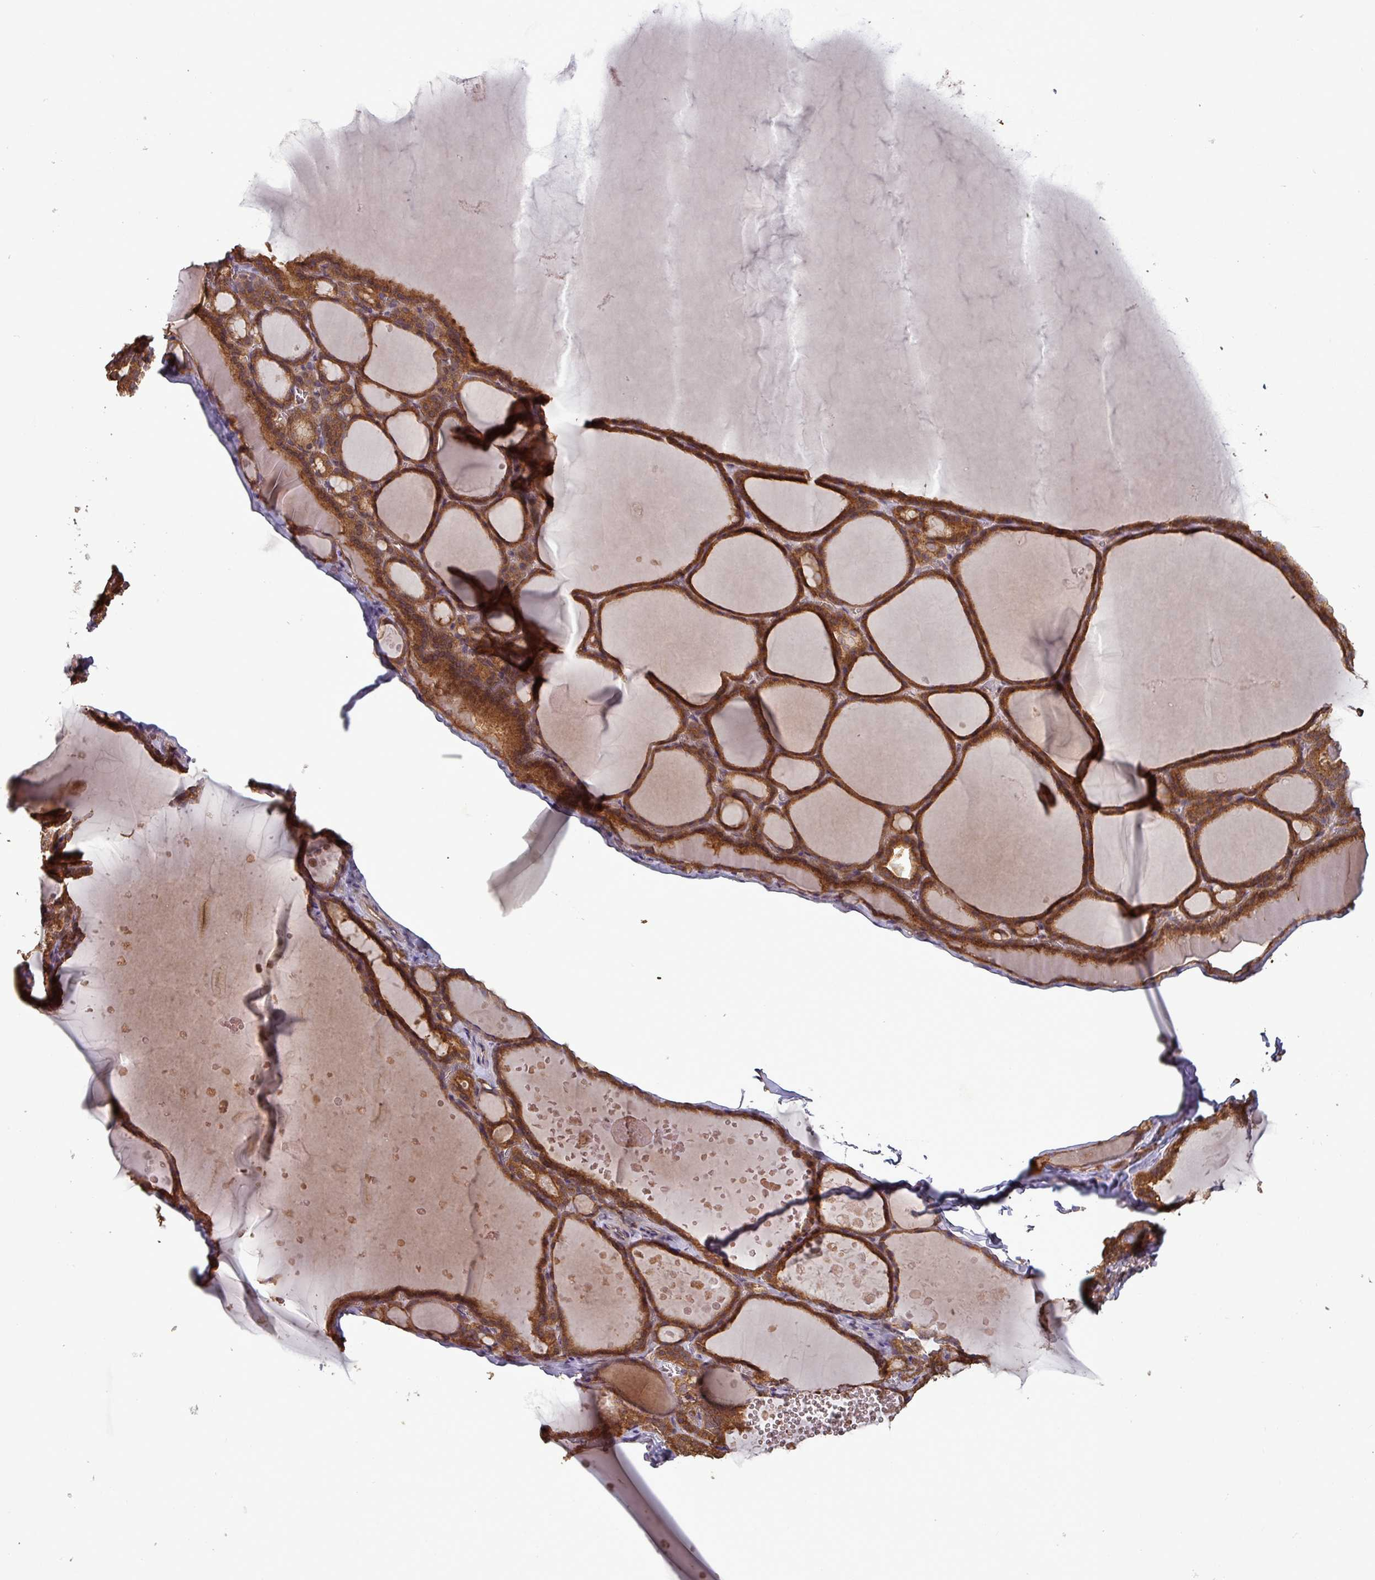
{"staining": {"intensity": "moderate", "quantity": ">75%", "location": "cytoplasmic/membranous"}, "tissue": "thyroid gland", "cell_type": "Glandular cells", "image_type": "normal", "snomed": [{"axis": "morphology", "description": "Normal tissue, NOS"}, {"axis": "topography", "description": "Thyroid gland"}], "caption": "This is an image of immunohistochemistry (IHC) staining of normal thyroid gland, which shows moderate staining in the cytoplasmic/membranous of glandular cells.", "gene": "NT5C3A", "patient": {"sex": "male", "age": 56}}